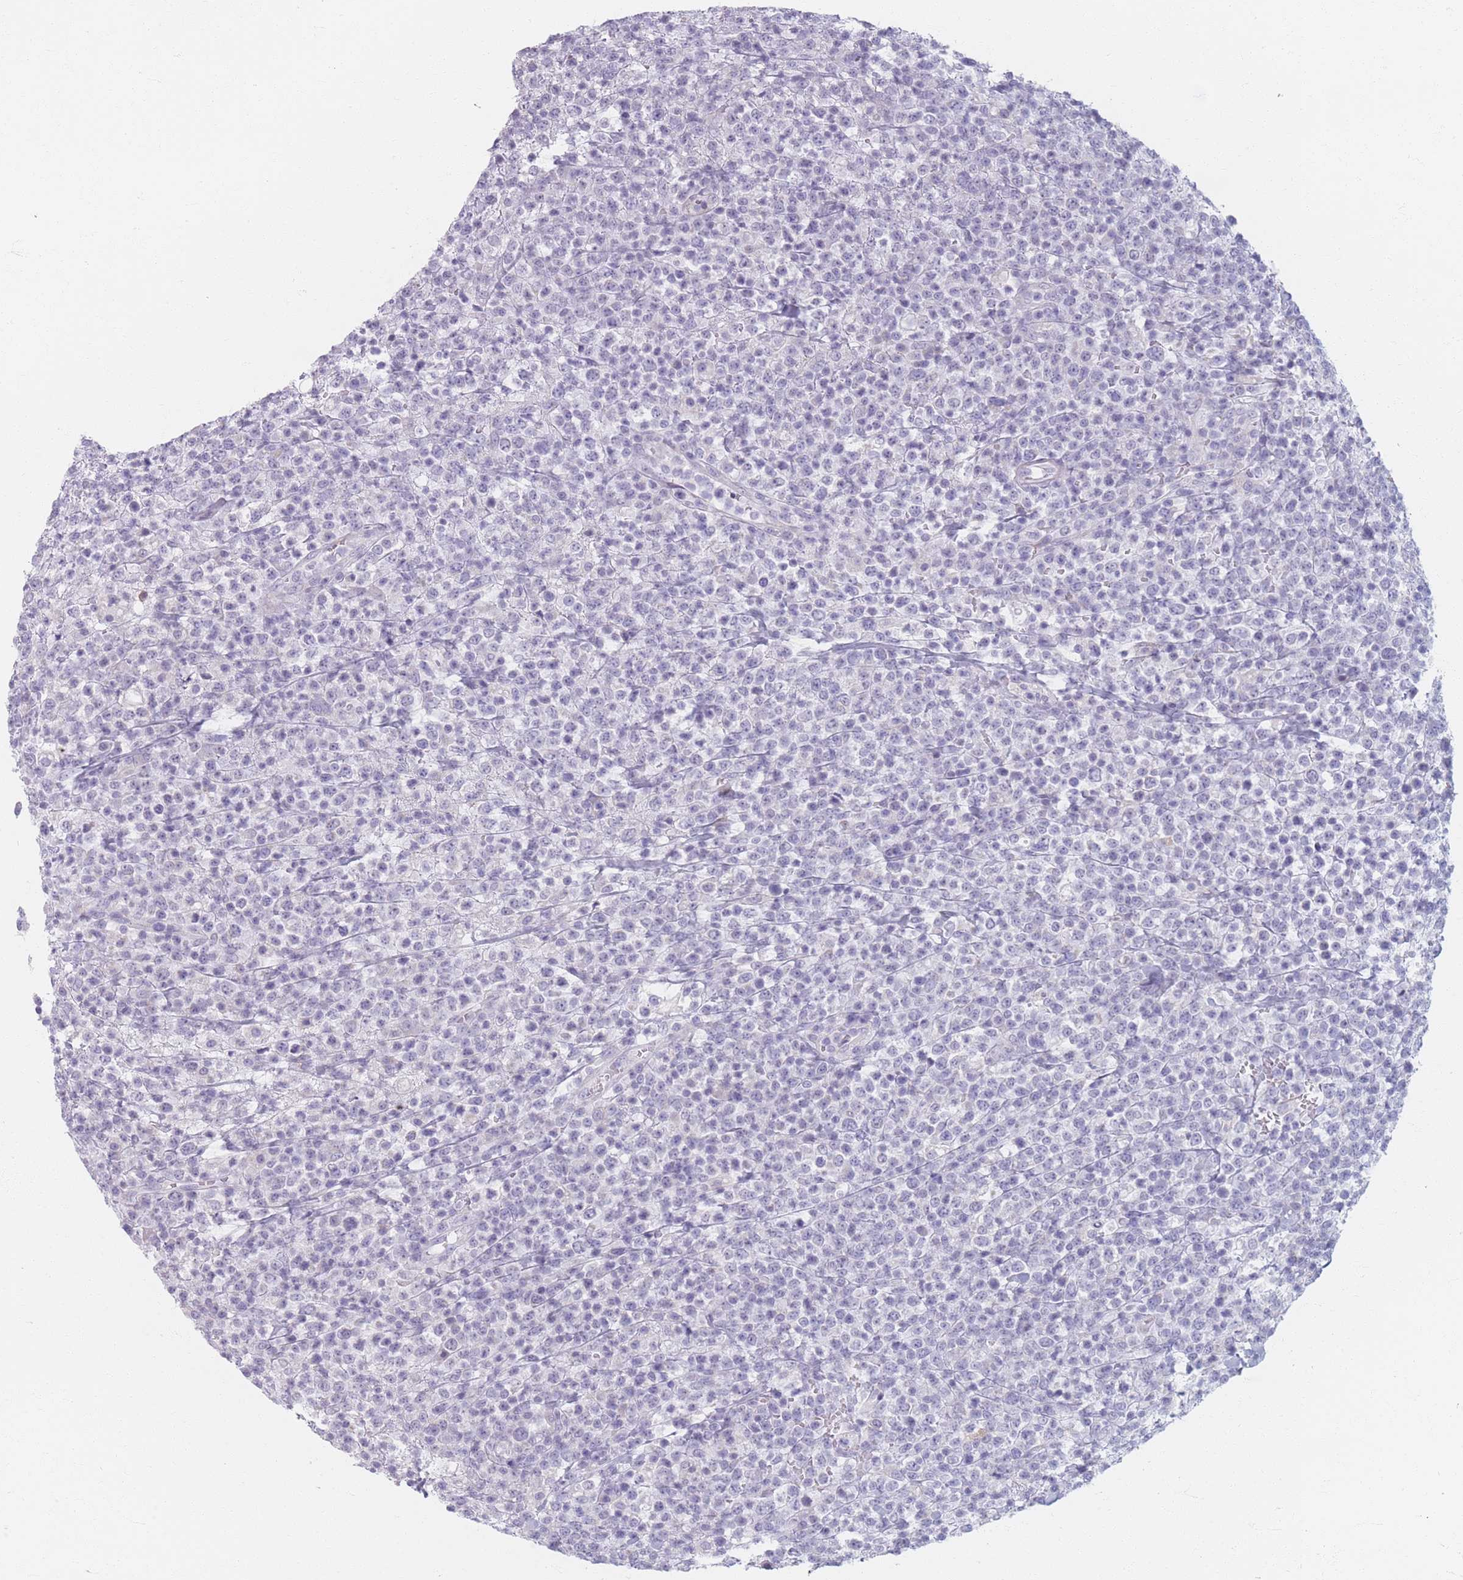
{"staining": {"intensity": "negative", "quantity": "none", "location": "none"}, "tissue": "lymphoma", "cell_type": "Tumor cells", "image_type": "cancer", "snomed": [{"axis": "morphology", "description": "Malignant lymphoma, non-Hodgkin's type, High grade"}, {"axis": "topography", "description": "Colon"}], "caption": "Tumor cells show no significant protein expression in lymphoma. The staining is performed using DAB brown chromogen with nuclei counter-stained in using hematoxylin.", "gene": "PIGM", "patient": {"sex": "female", "age": 53}}